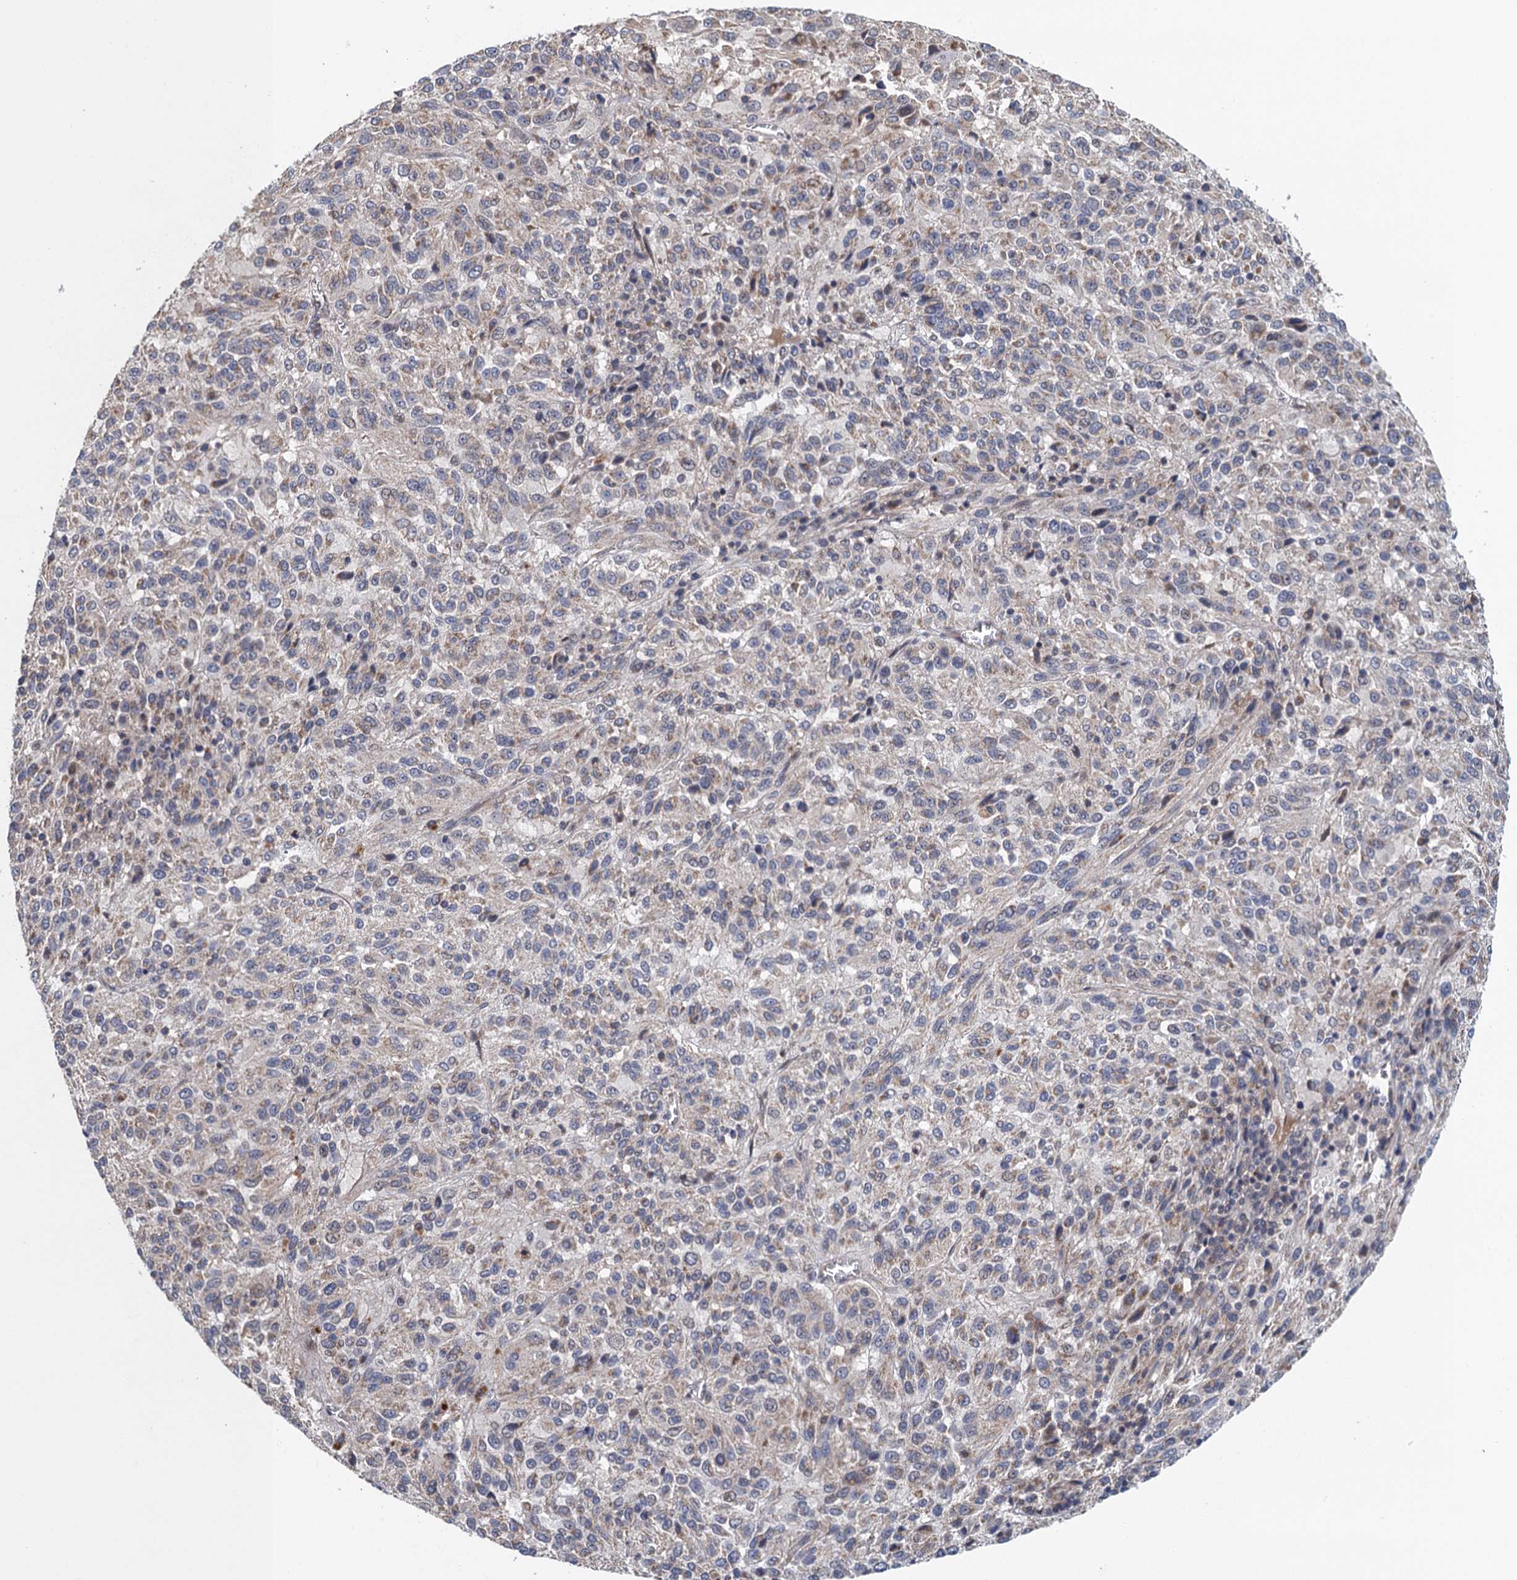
{"staining": {"intensity": "negative", "quantity": "none", "location": "none"}, "tissue": "melanoma", "cell_type": "Tumor cells", "image_type": "cancer", "snomed": [{"axis": "morphology", "description": "Malignant melanoma, Metastatic site"}, {"axis": "topography", "description": "Lung"}], "caption": "Immunohistochemical staining of malignant melanoma (metastatic site) exhibits no significant expression in tumor cells.", "gene": "MDM1", "patient": {"sex": "male", "age": 64}}